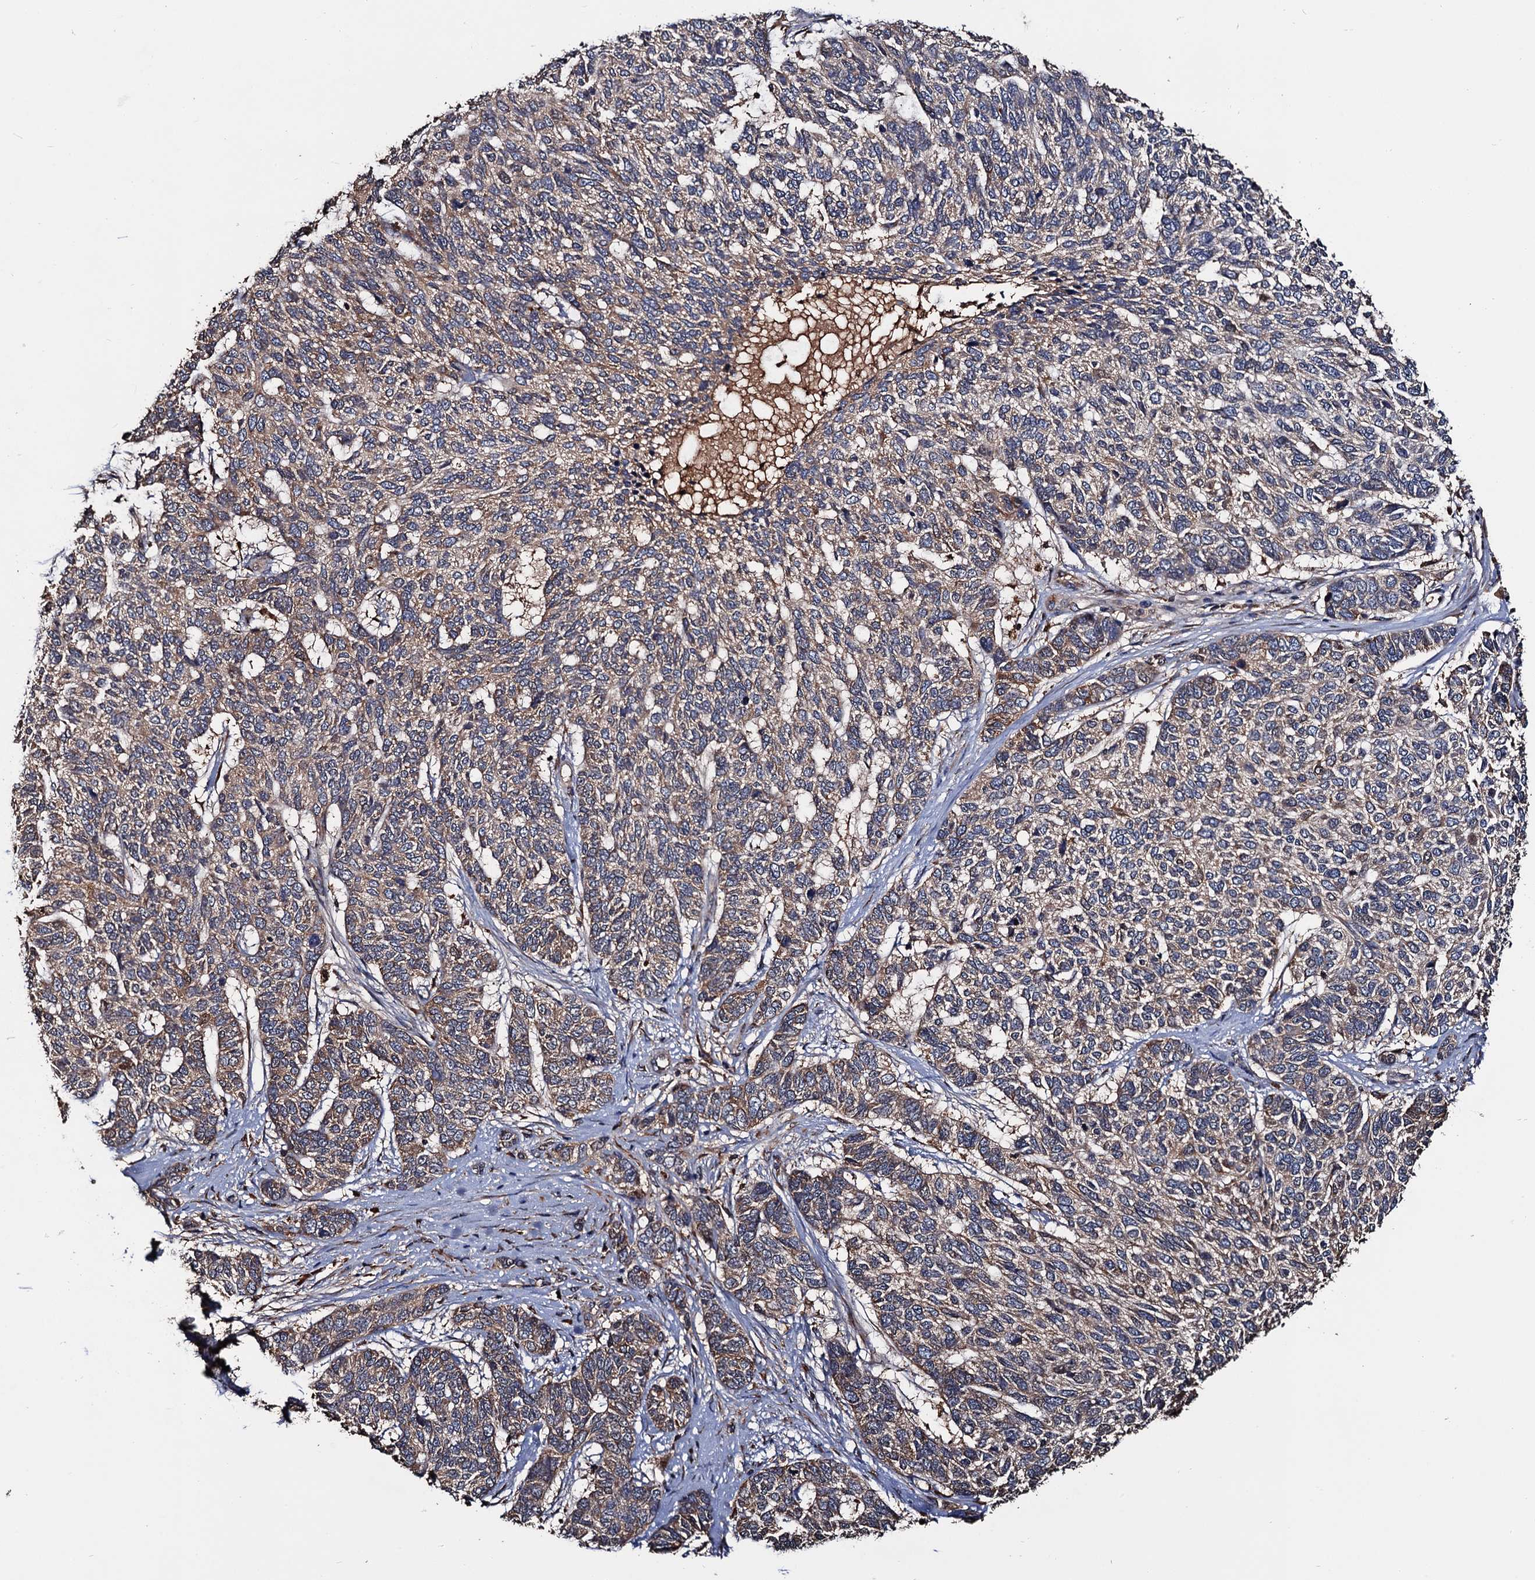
{"staining": {"intensity": "weak", "quantity": "25%-75%", "location": "cytoplasmic/membranous"}, "tissue": "skin cancer", "cell_type": "Tumor cells", "image_type": "cancer", "snomed": [{"axis": "morphology", "description": "Basal cell carcinoma"}, {"axis": "topography", "description": "Skin"}], "caption": "Protein staining of skin cancer tissue displays weak cytoplasmic/membranous expression in approximately 25%-75% of tumor cells.", "gene": "RGS11", "patient": {"sex": "female", "age": 65}}